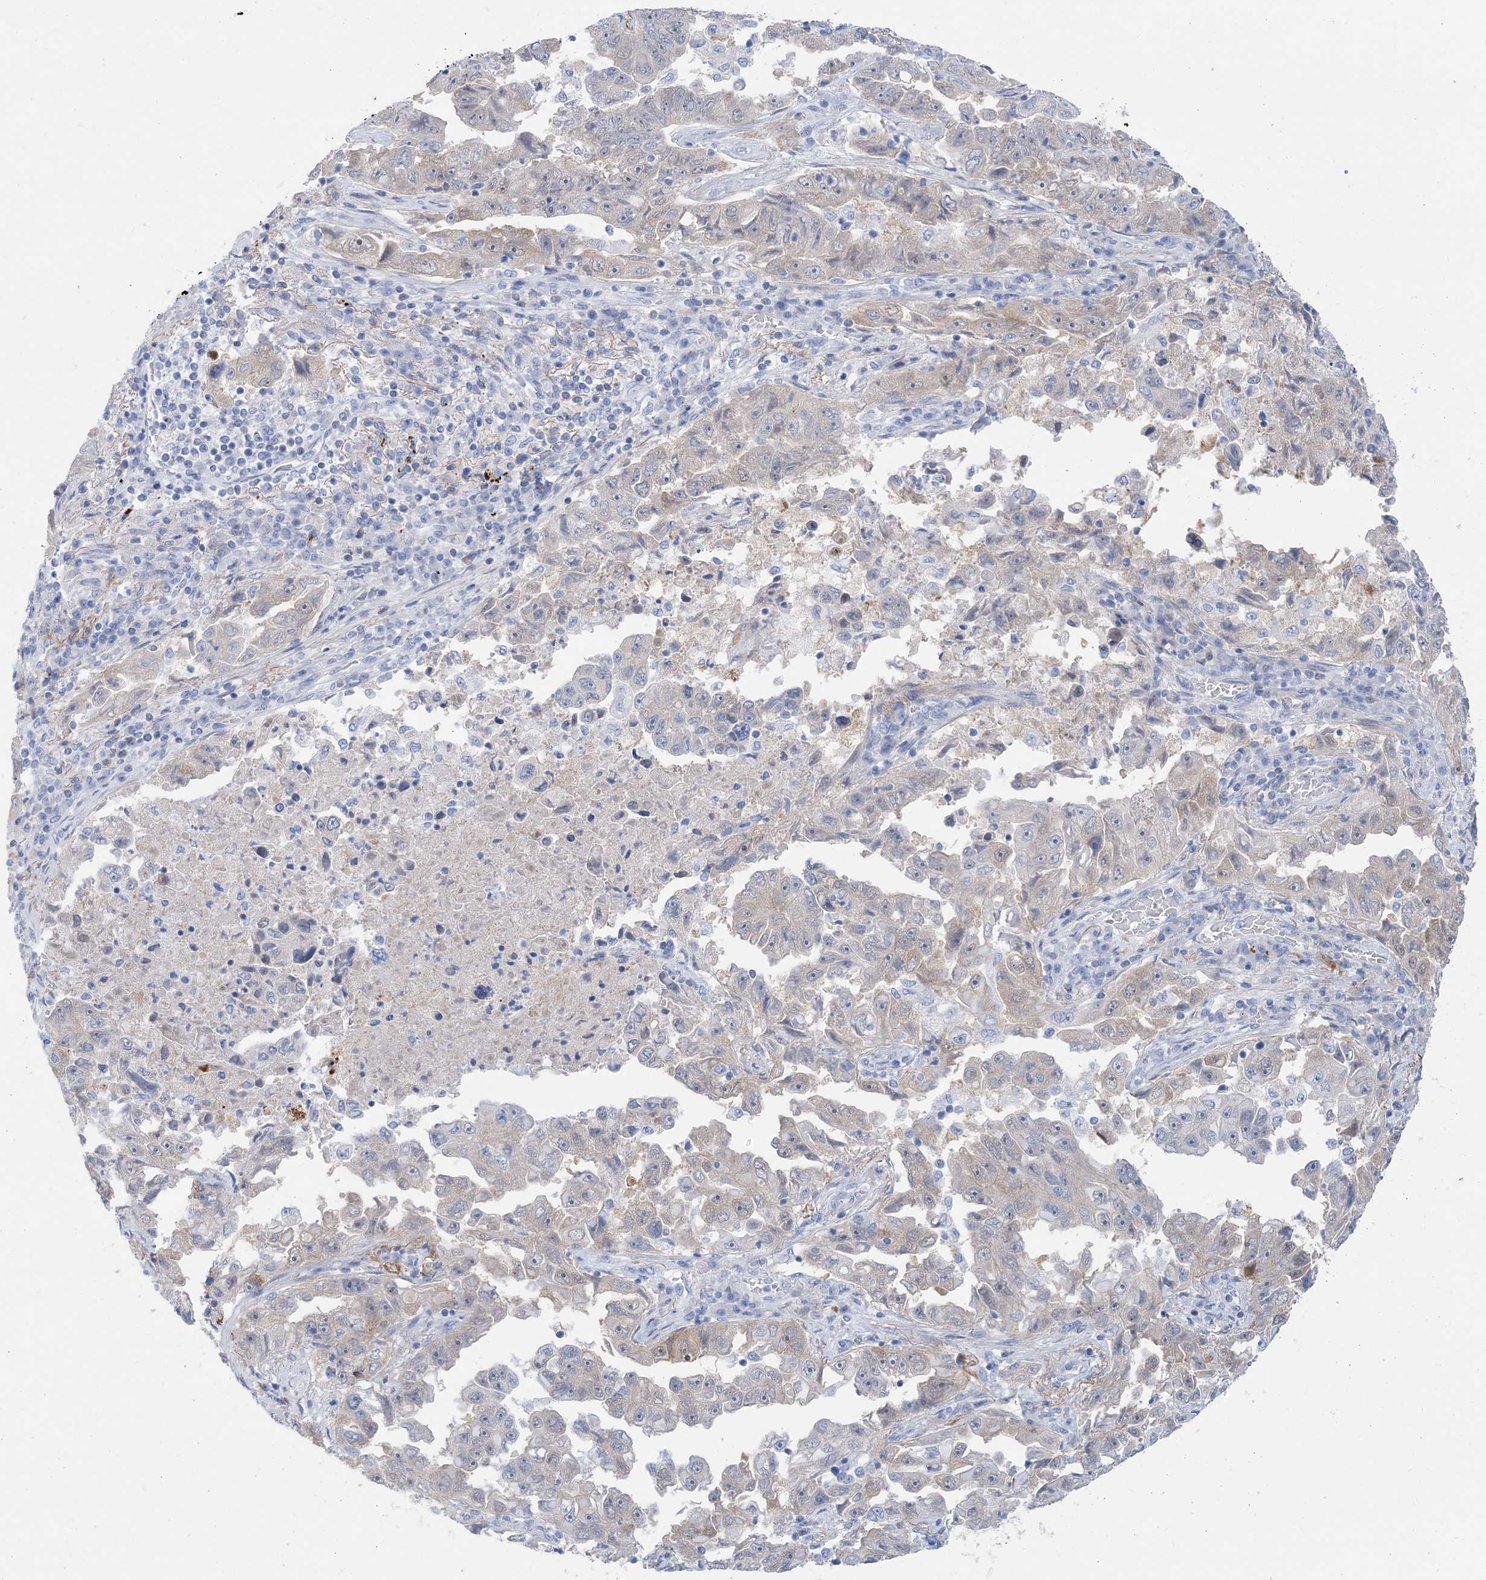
{"staining": {"intensity": "weak", "quantity": "<25%", "location": "cytoplasmic/membranous"}, "tissue": "lung cancer", "cell_type": "Tumor cells", "image_type": "cancer", "snomed": [{"axis": "morphology", "description": "Adenocarcinoma, NOS"}, {"axis": "topography", "description": "Lung"}], "caption": "Photomicrograph shows no protein positivity in tumor cells of lung cancer tissue.", "gene": "SH3YL1", "patient": {"sex": "female", "age": 51}}